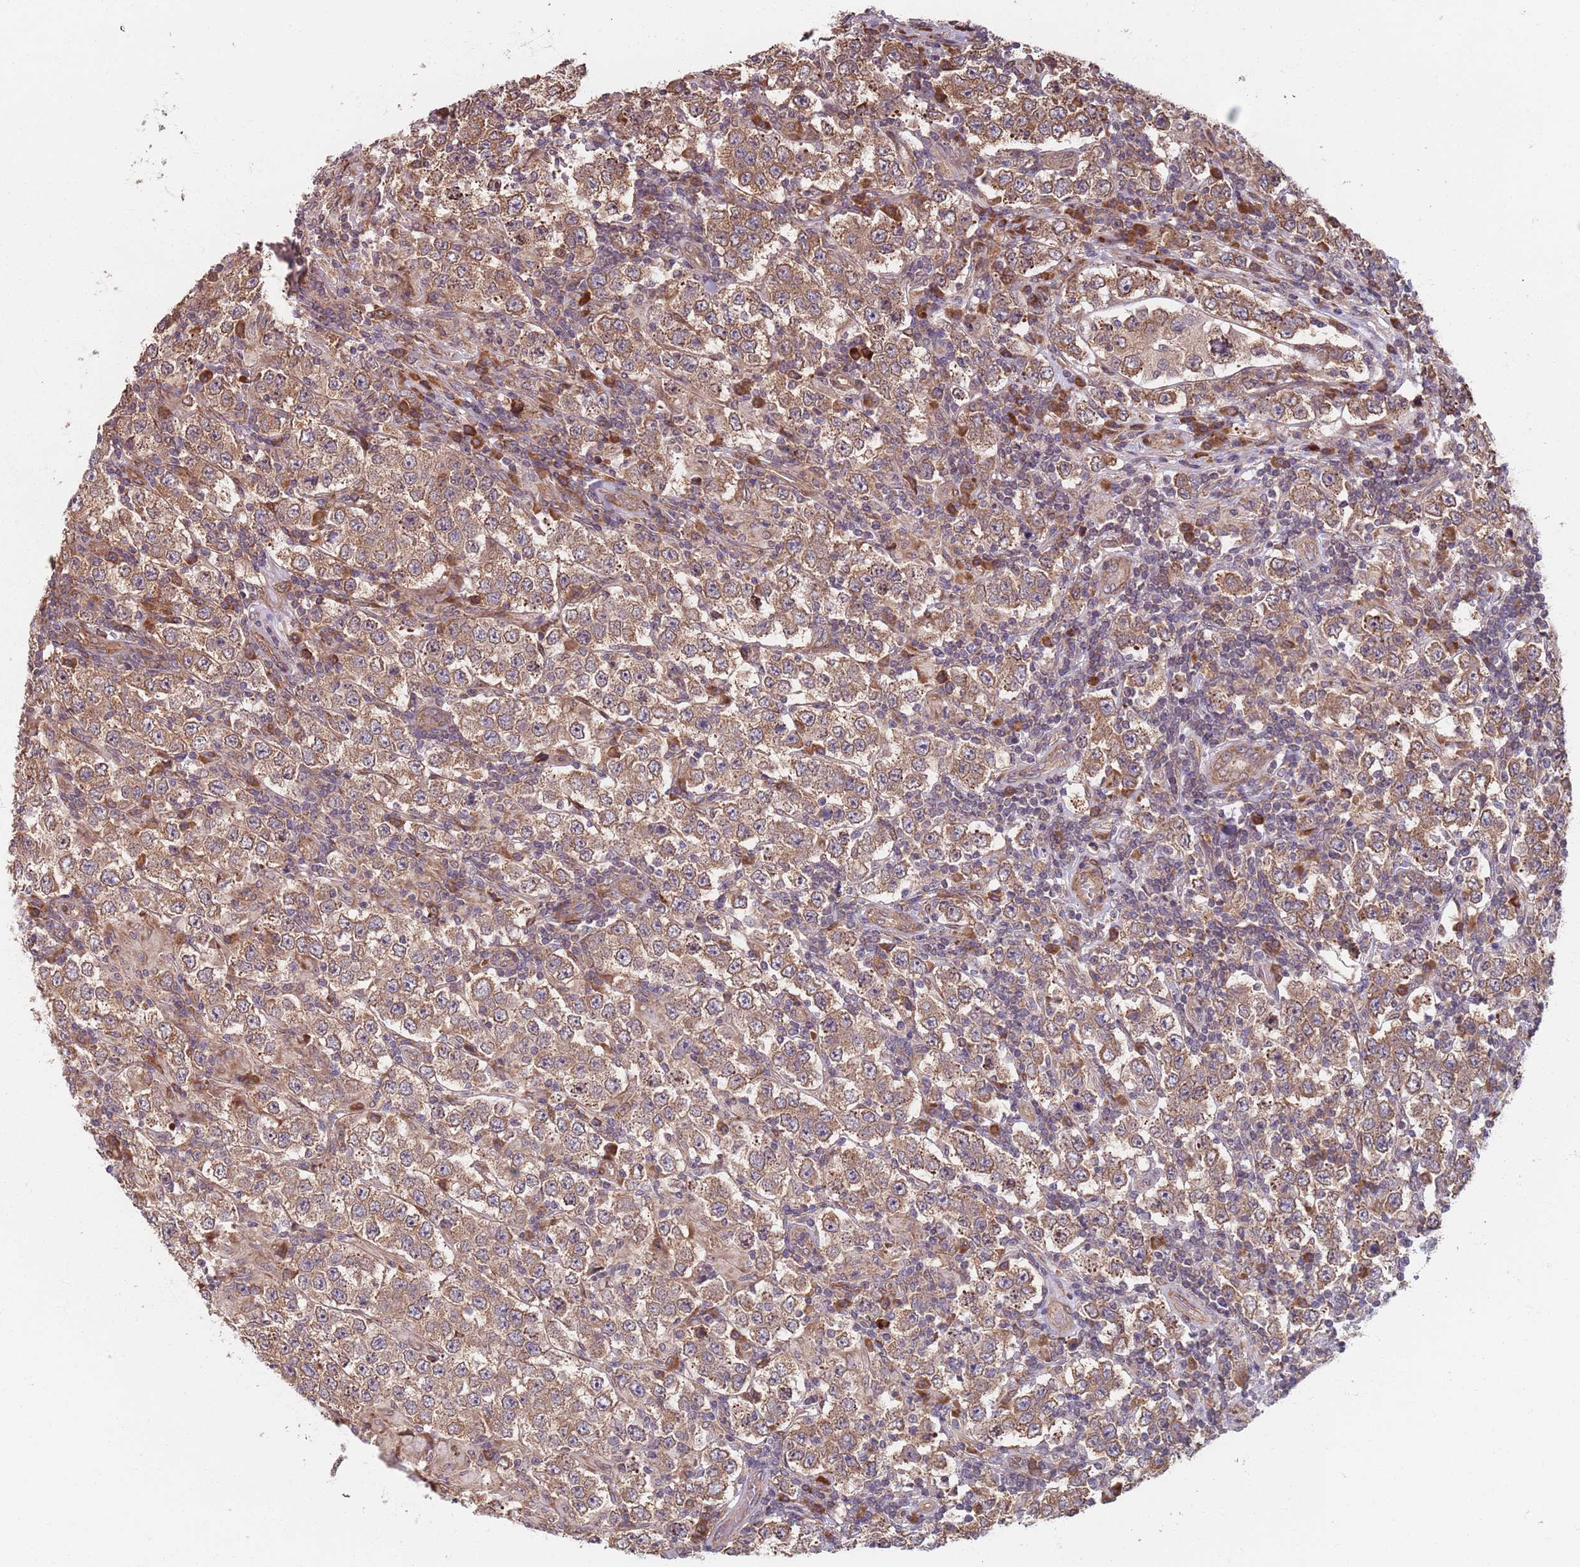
{"staining": {"intensity": "moderate", "quantity": ">75%", "location": "cytoplasmic/membranous"}, "tissue": "testis cancer", "cell_type": "Tumor cells", "image_type": "cancer", "snomed": [{"axis": "morphology", "description": "Normal tissue, NOS"}, {"axis": "morphology", "description": "Urothelial carcinoma, High grade"}, {"axis": "morphology", "description": "Seminoma, NOS"}, {"axis": "morphology", "description": "Carcinoma, Embryonal, NOS"}, {"axis": "topography", "description": "Urinary bladder"}, {"axis": "topography", "description": "Testis"}], "caption": "DAB (3,3'-diaminobenzidine) immunohistochemical staining of testis cancer (urothelial carcinoma (high-grade)) displays moderate cytoplasmic/membranous protein positivity in approximately >75% of tumor cells.", "gene": "NOTCH3", "patient": {"sex": "male", "age": 41}}